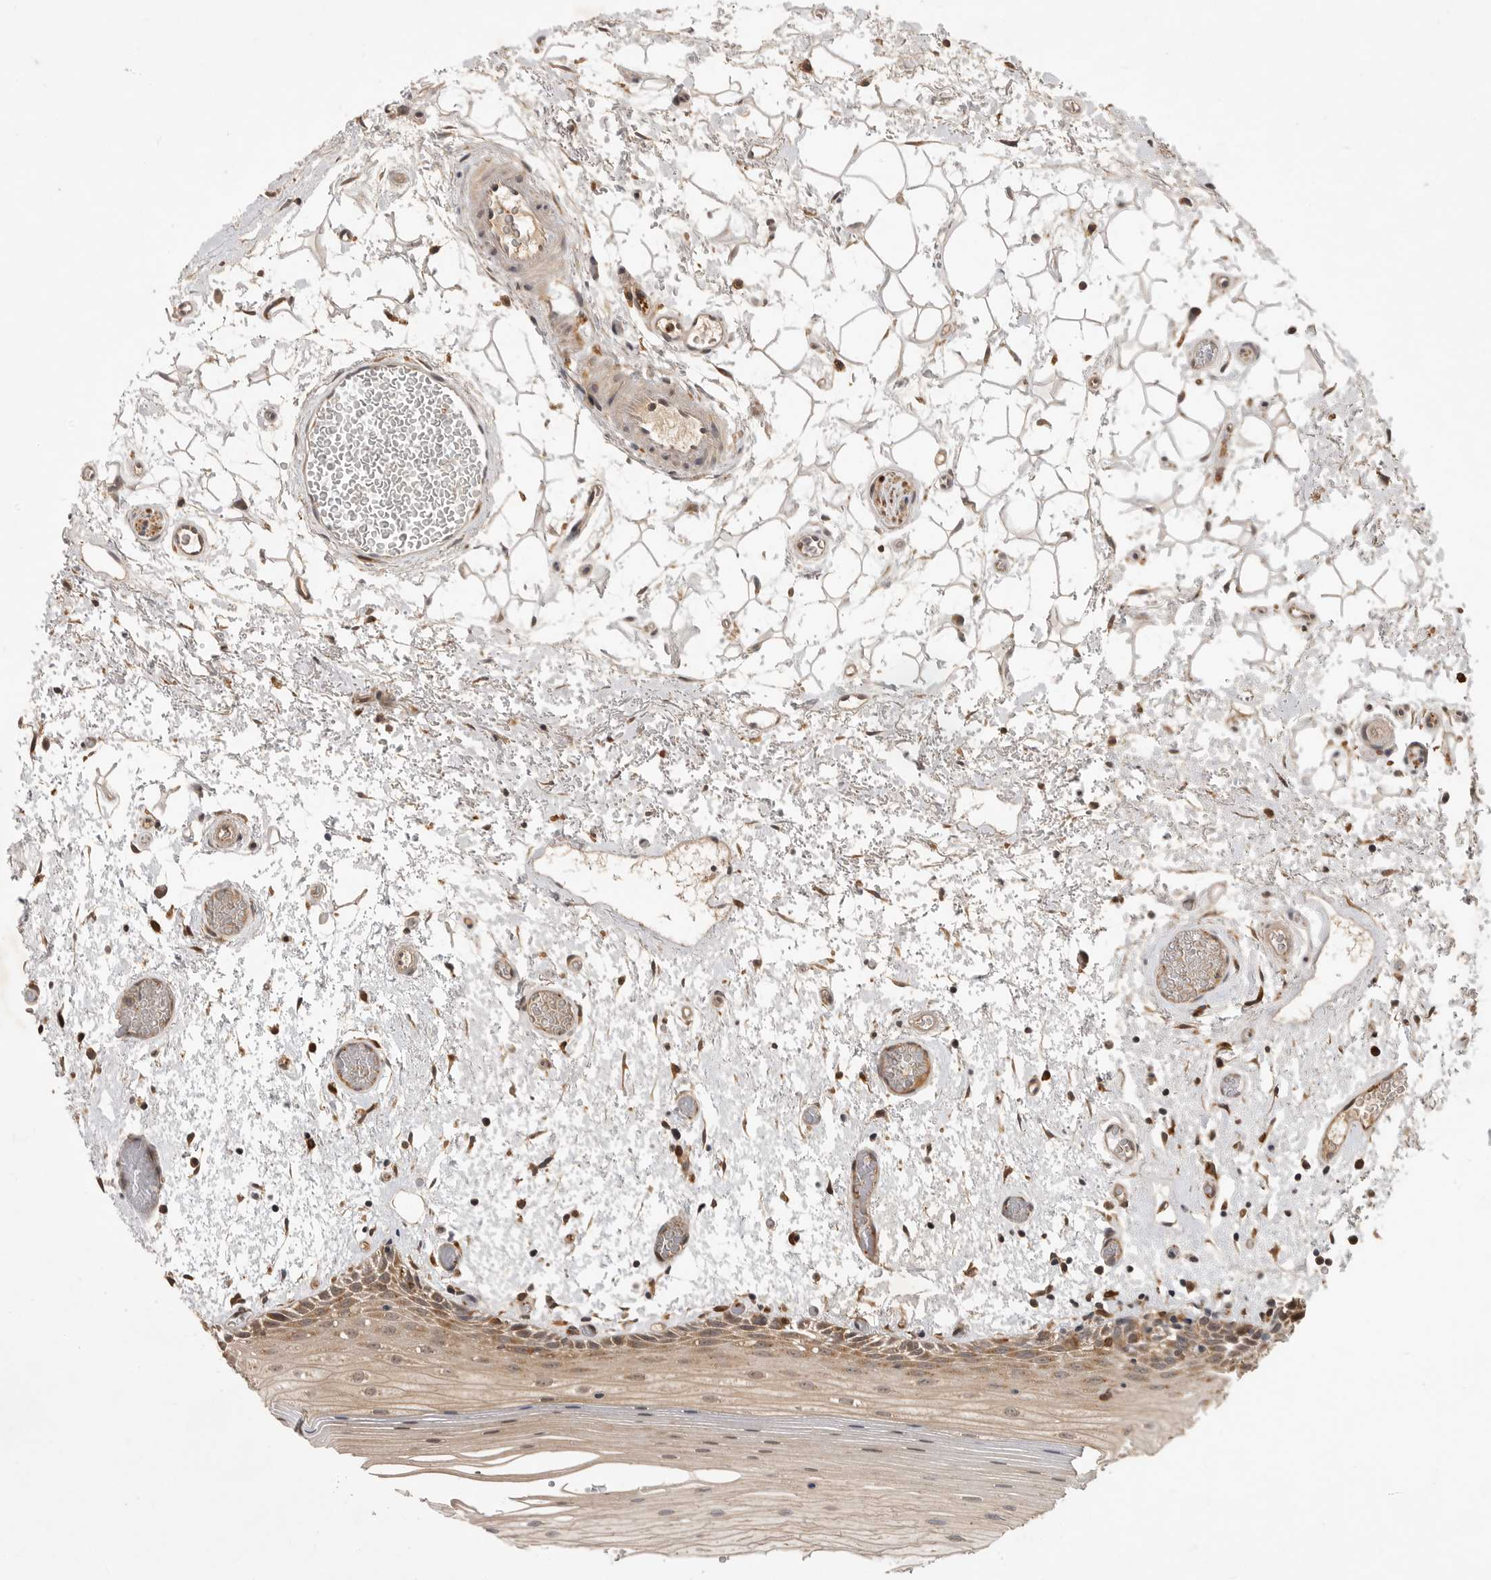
{"staining": {"intensity": "moderate", "quantity": ">75%", "location": "cytoplasmic/membranous"}, "tissue": "oral mucosa", "cell_type": "Squamous epithelial cells", "image_type": "normal", "snomed": [{"axis": "morphology", "description": "Normal tissue, NOS"}, {"axis": "topography", "description": "Oral tissue"}], "caption": "This image displays IHC staining of normal human oral mucosa, with medium moderate cytoplasmic/membranous staining in about >75% of squamous epithelial cells.", "gene": "OSBPL9", "patient": {"sex": "male", "age": 52}}